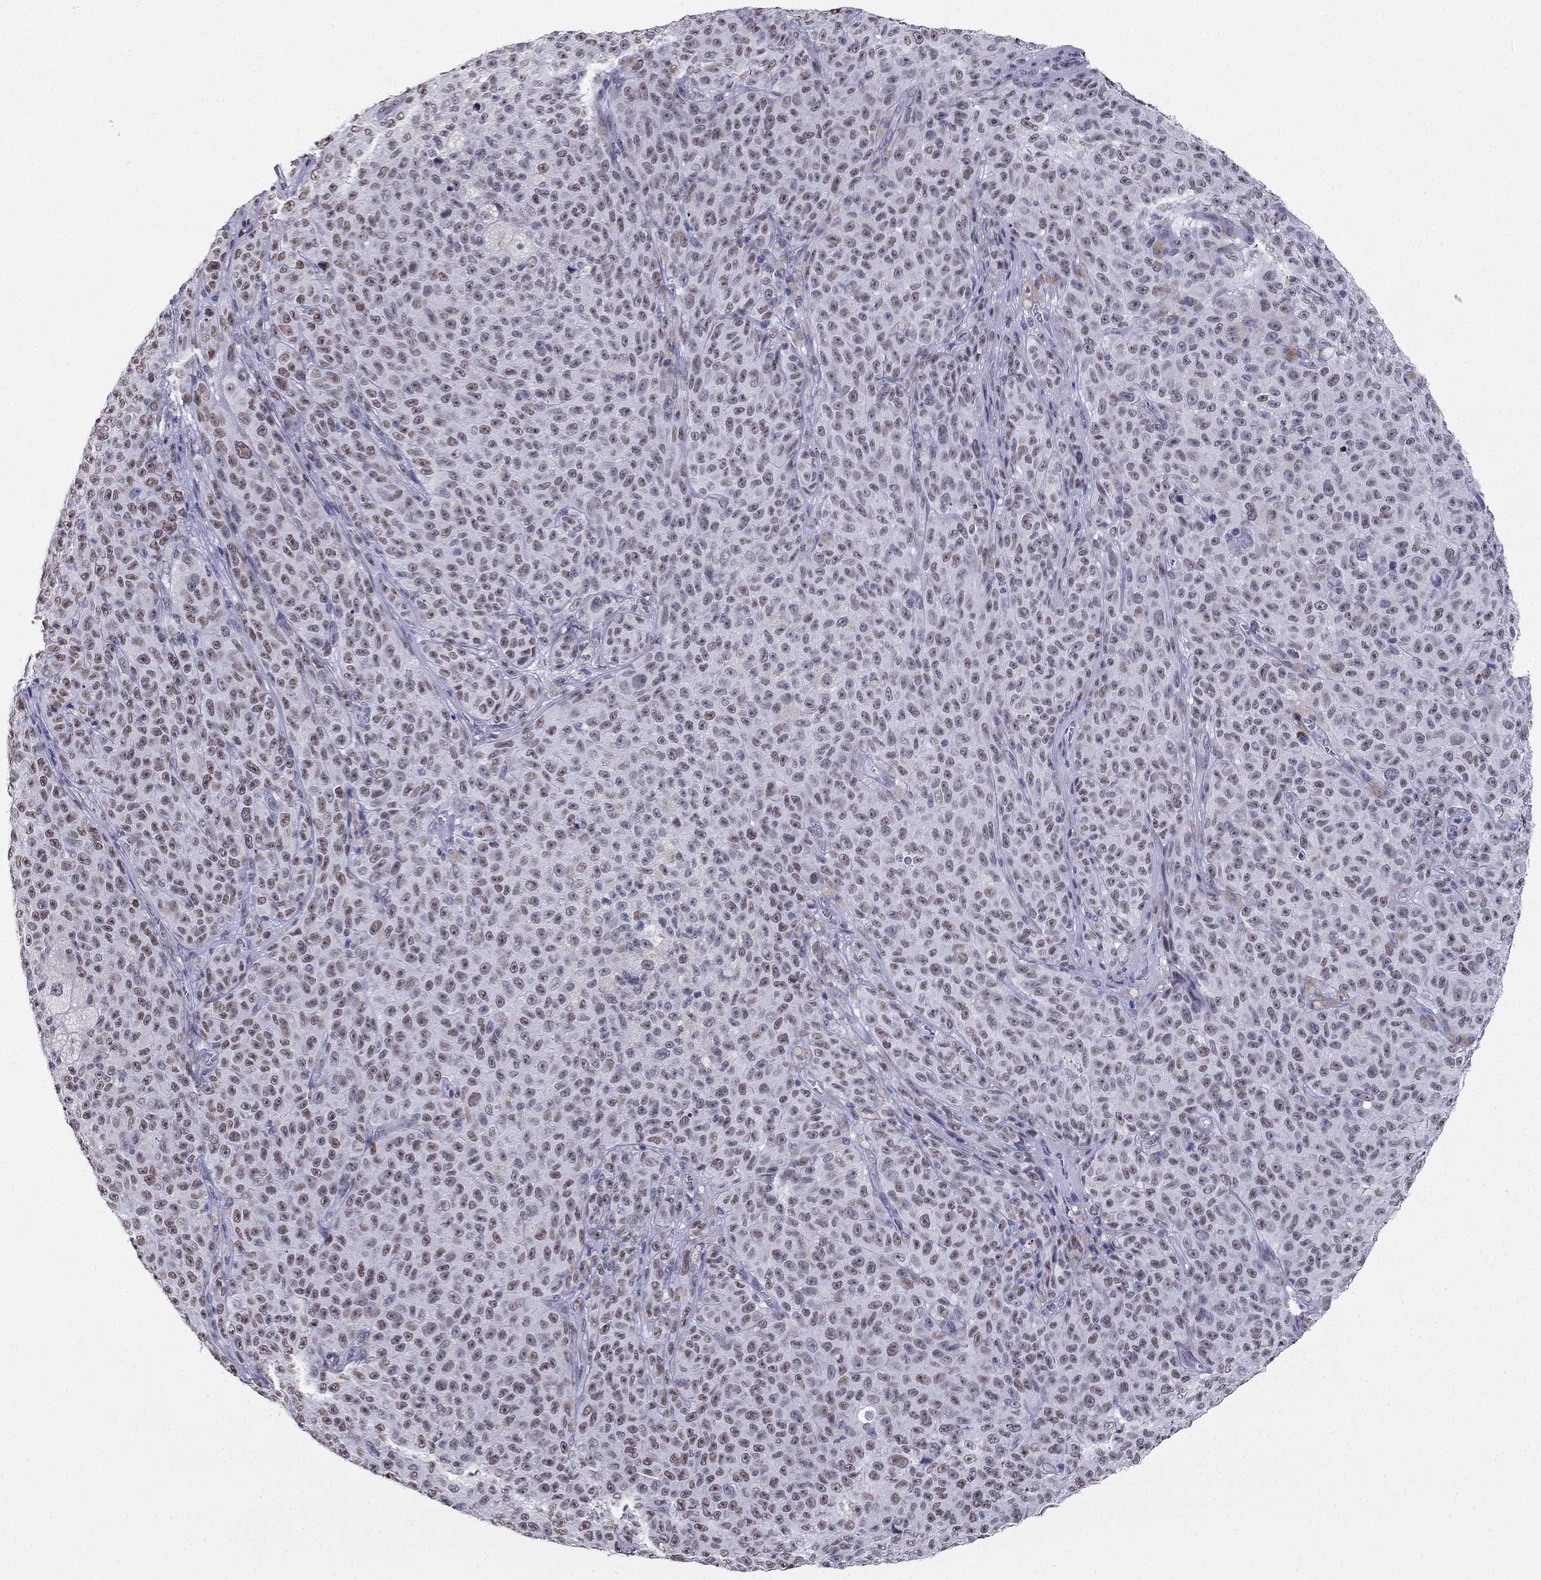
{"staining": {"intensity": "weak", "quantity": "25%-75%", "location": "nuclear"}, "tissue": "melanoma", "cell_type": "Tumor cells", "image_type": "cancer", "snomed": [{"axis": "morphology", "description": "Malignant melanoma, NOS"}, {"axis": "topography", "description": "Skin"}], "caption": "Melanoma tissue reveals weak nuclear expression in approximately 25%-75% of tumor cells", "gene": "PPM1G", "patient": {"sex": "female", "age": 82}}